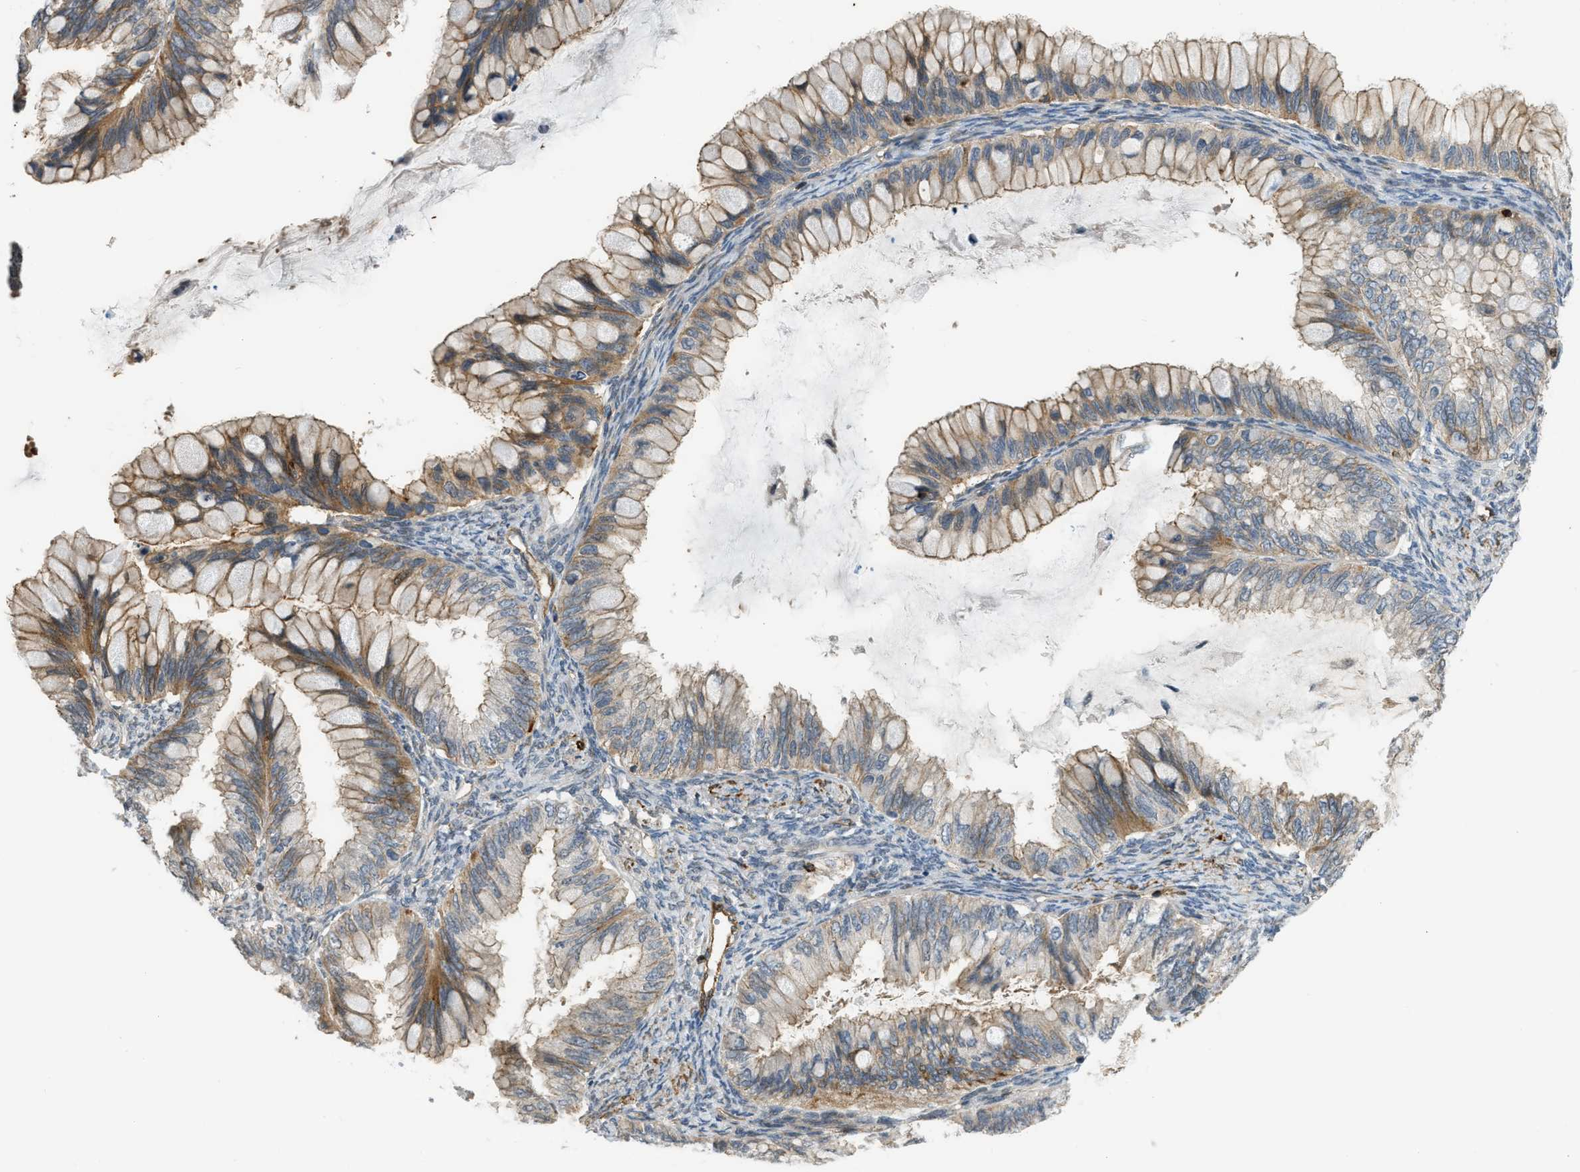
{"staining": {"intensity": "moderate", "quantity": ">75%", "location": "cytoplasmic/membranous"}, "tissue": "ovarian cancer", "cell_type": "Tumor cells", "image_type": "cancer", "snomed": [{"axis": "morphology", "description": "Cystadenocarcinoma, mucinous, NOS"}, {"axis": "topography", "description": "Ovary"}], "caption": "There is medium levels of moderate cytoplasmic/membranous positivity in tumor cells of mucinous cystadenocarcinoma (ovarian), as demonstrated by immunohistochemical staining (brown color).", "gene": "KIAA1671", "patient": {"sex": "female", "age": 80}}